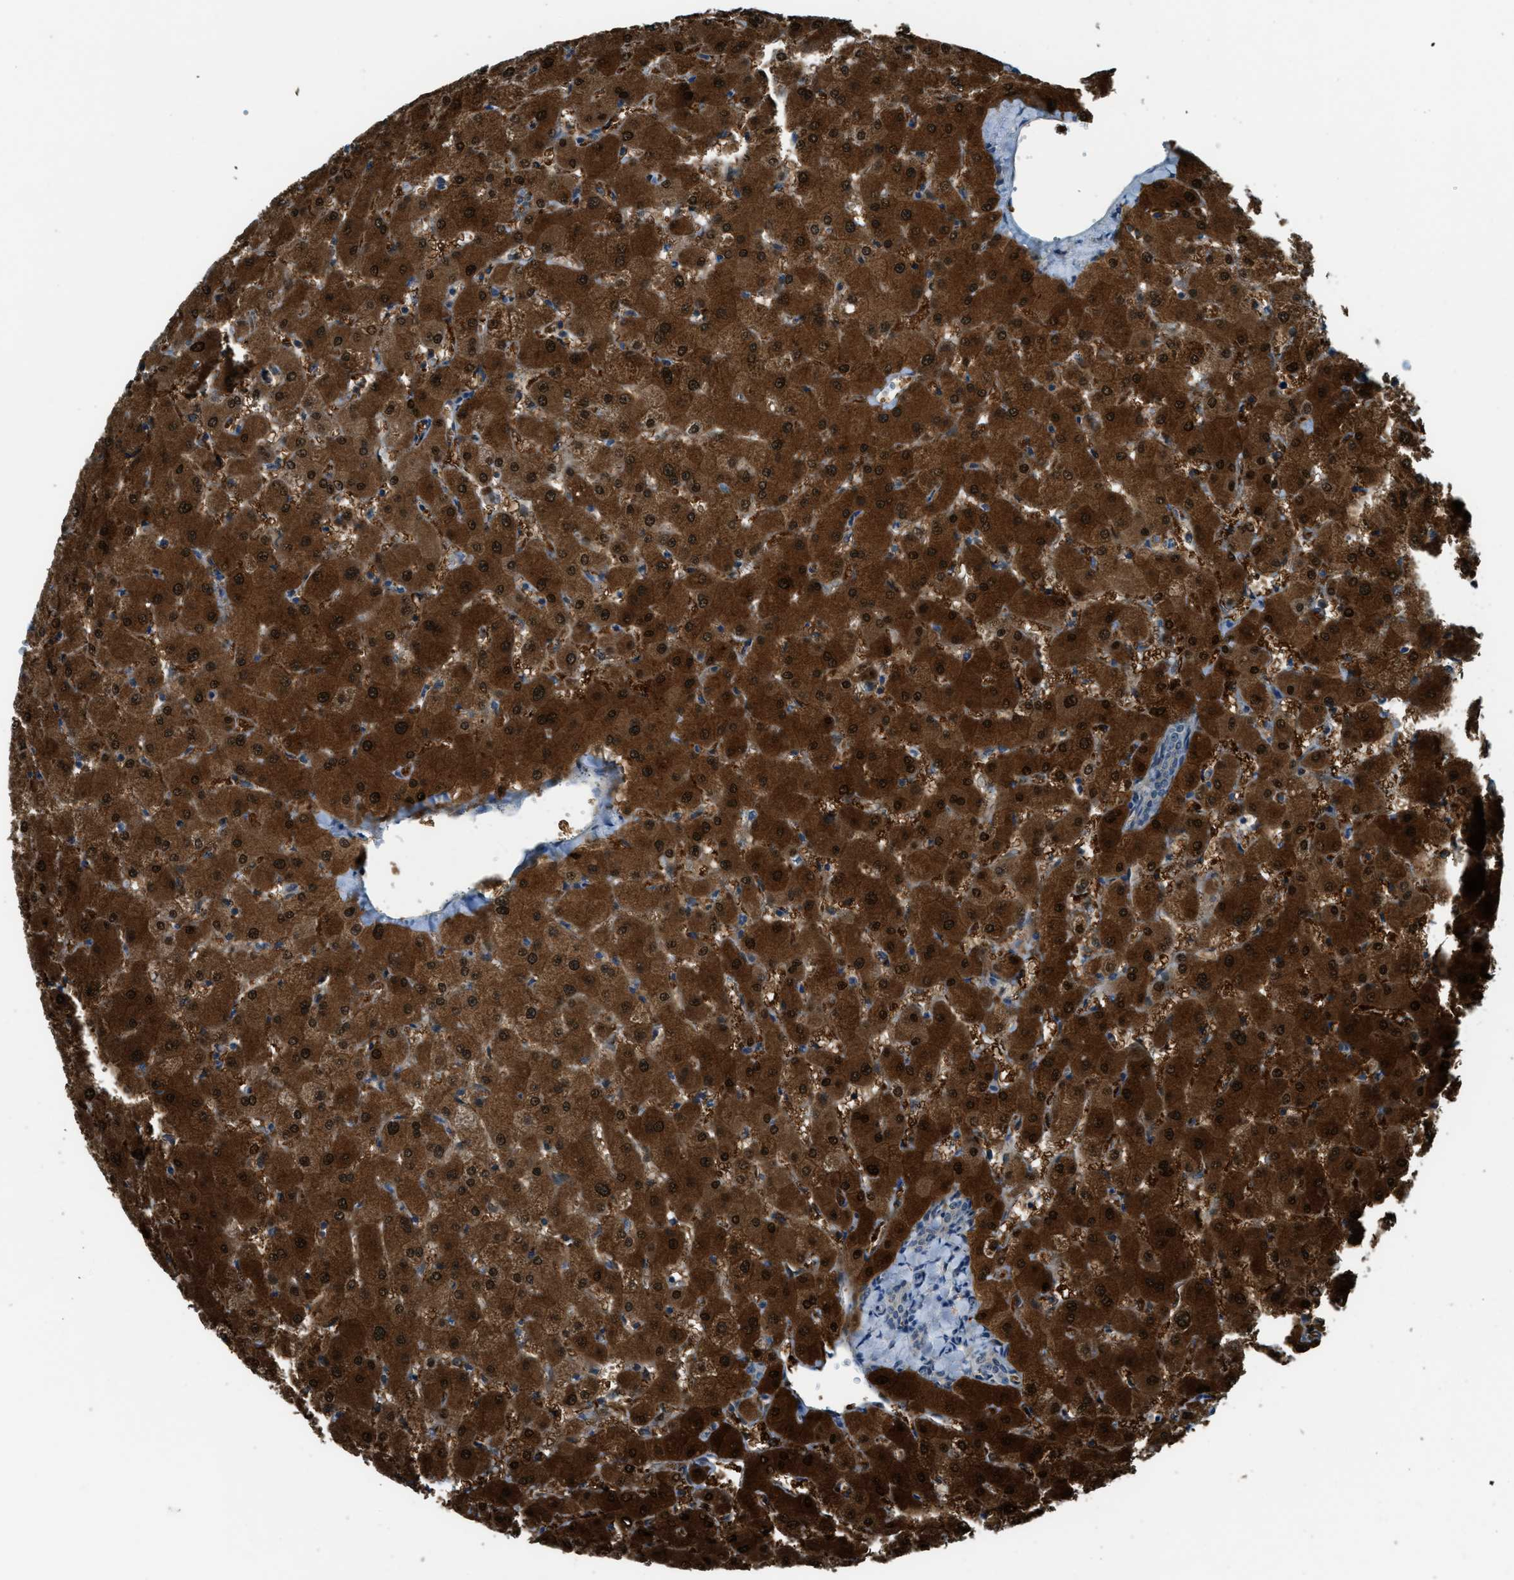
{"staining": {"intensity": "weak", "quantity": "<25%", "location": "cytoplasmic/membranous"}, "tissue": "liver", "cell_type": "Cholangiocytes", "image_type": "normal", "snomed": [{"axis": "morphology", "description": "Normal tissue, NOS"}, {"axis": "topography", "description": "Liver"}], "caption": "A photomicrograph of liver stained for a protein exhibits no brown staining in cholangiocytes.", "gene": "NPEPL1", "patient": {"sex": "female", "age": 63}}